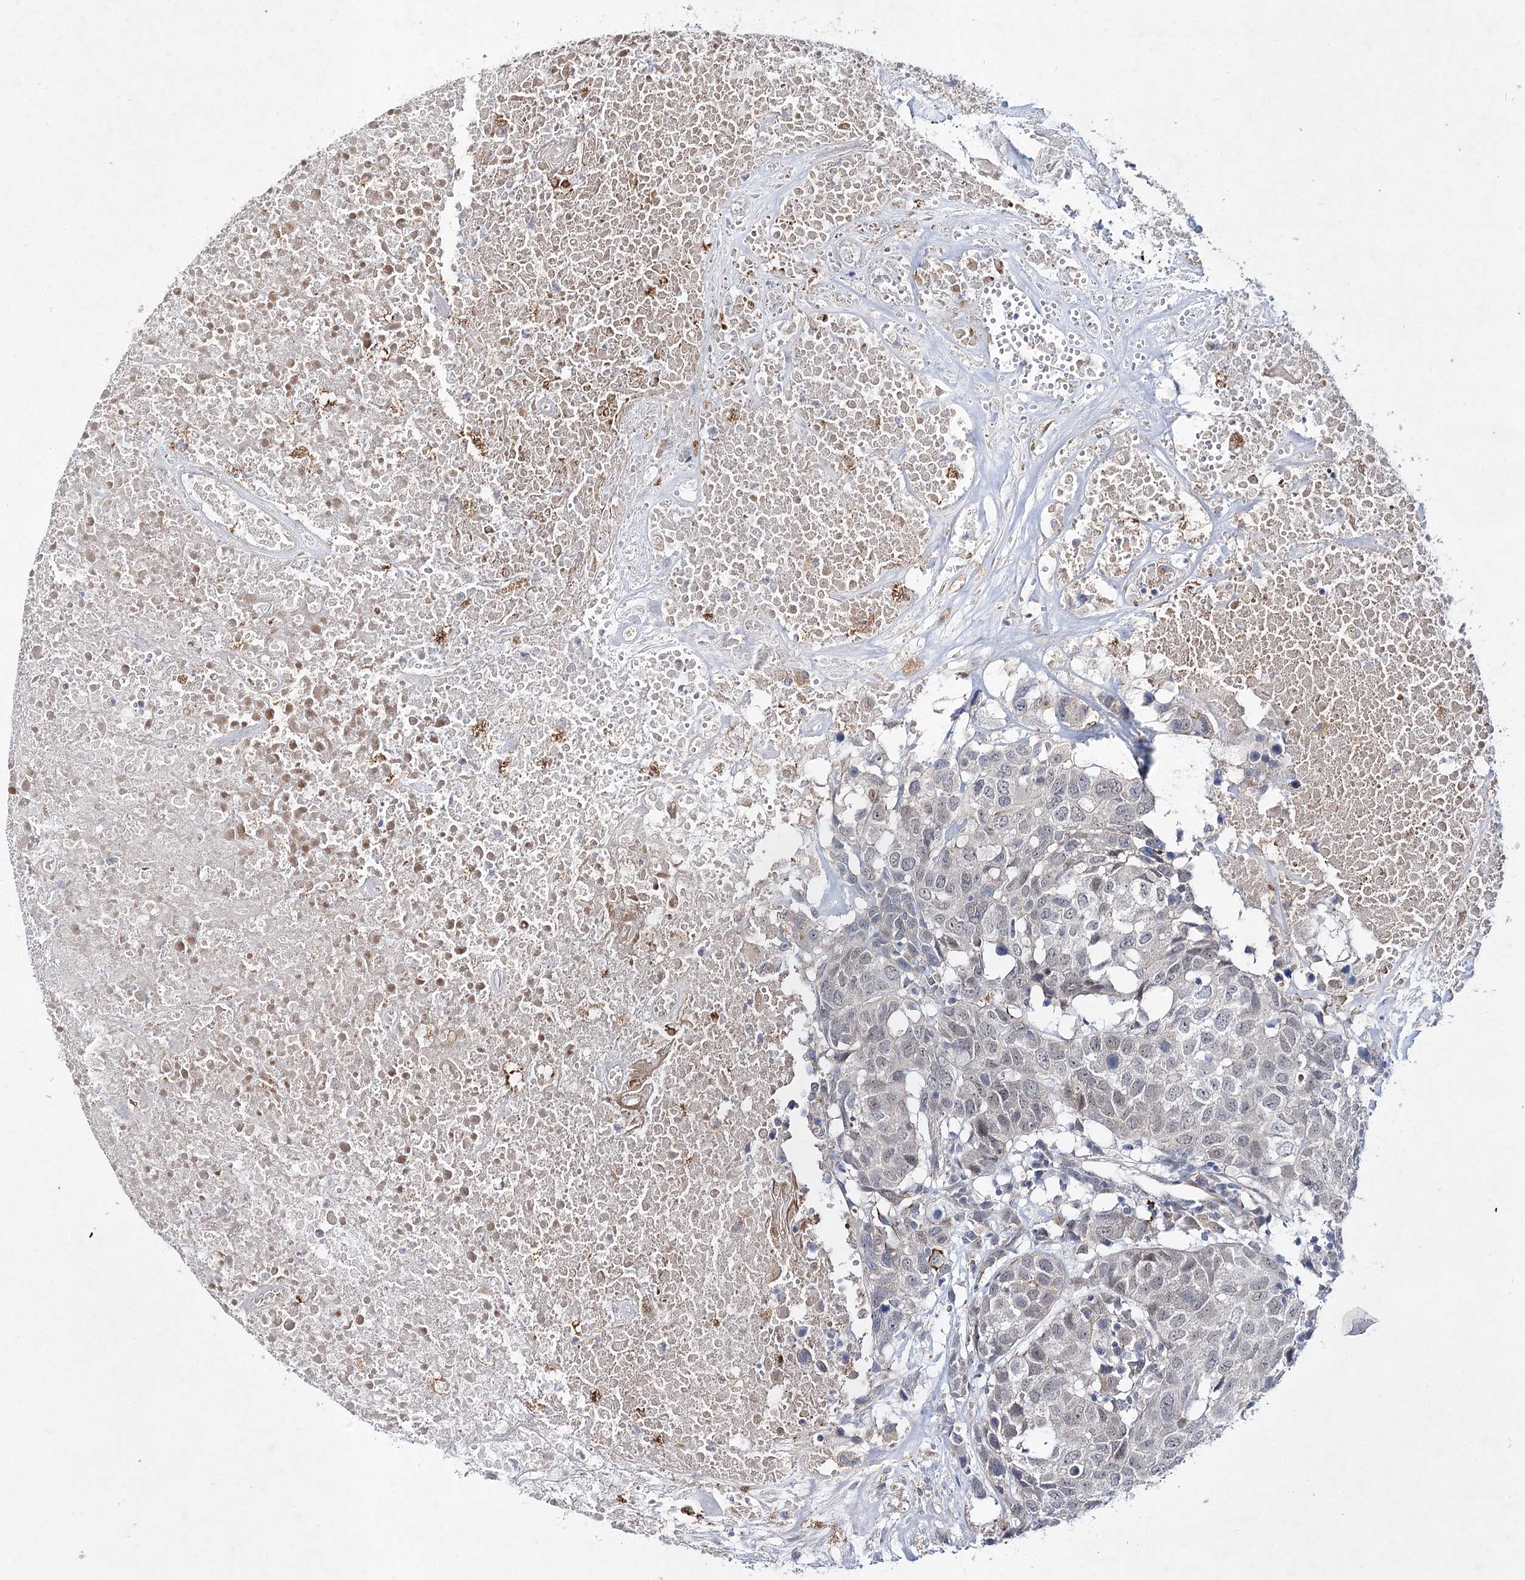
{"staining": {"intensity": "negative", "quantity": "none", "location": "none"}, "tissue": "head and neck cancer", "cell_type": "Tumor cells", "image_type": "cancer", "snomed": [{"axis": "morphology", "description": "Squamous cell carcinoma, NOS"}, {"axis": "topography", "description": "Head-Neck"}], "caption": "An image of head and neck cancer (squamous cell carcinoma) stained for a protein shows no brown staining in tumor cells. Nuclei are stained in blue.", "gene": "ARHGAP32", "patient": {"sex": "male", "age": 66}}